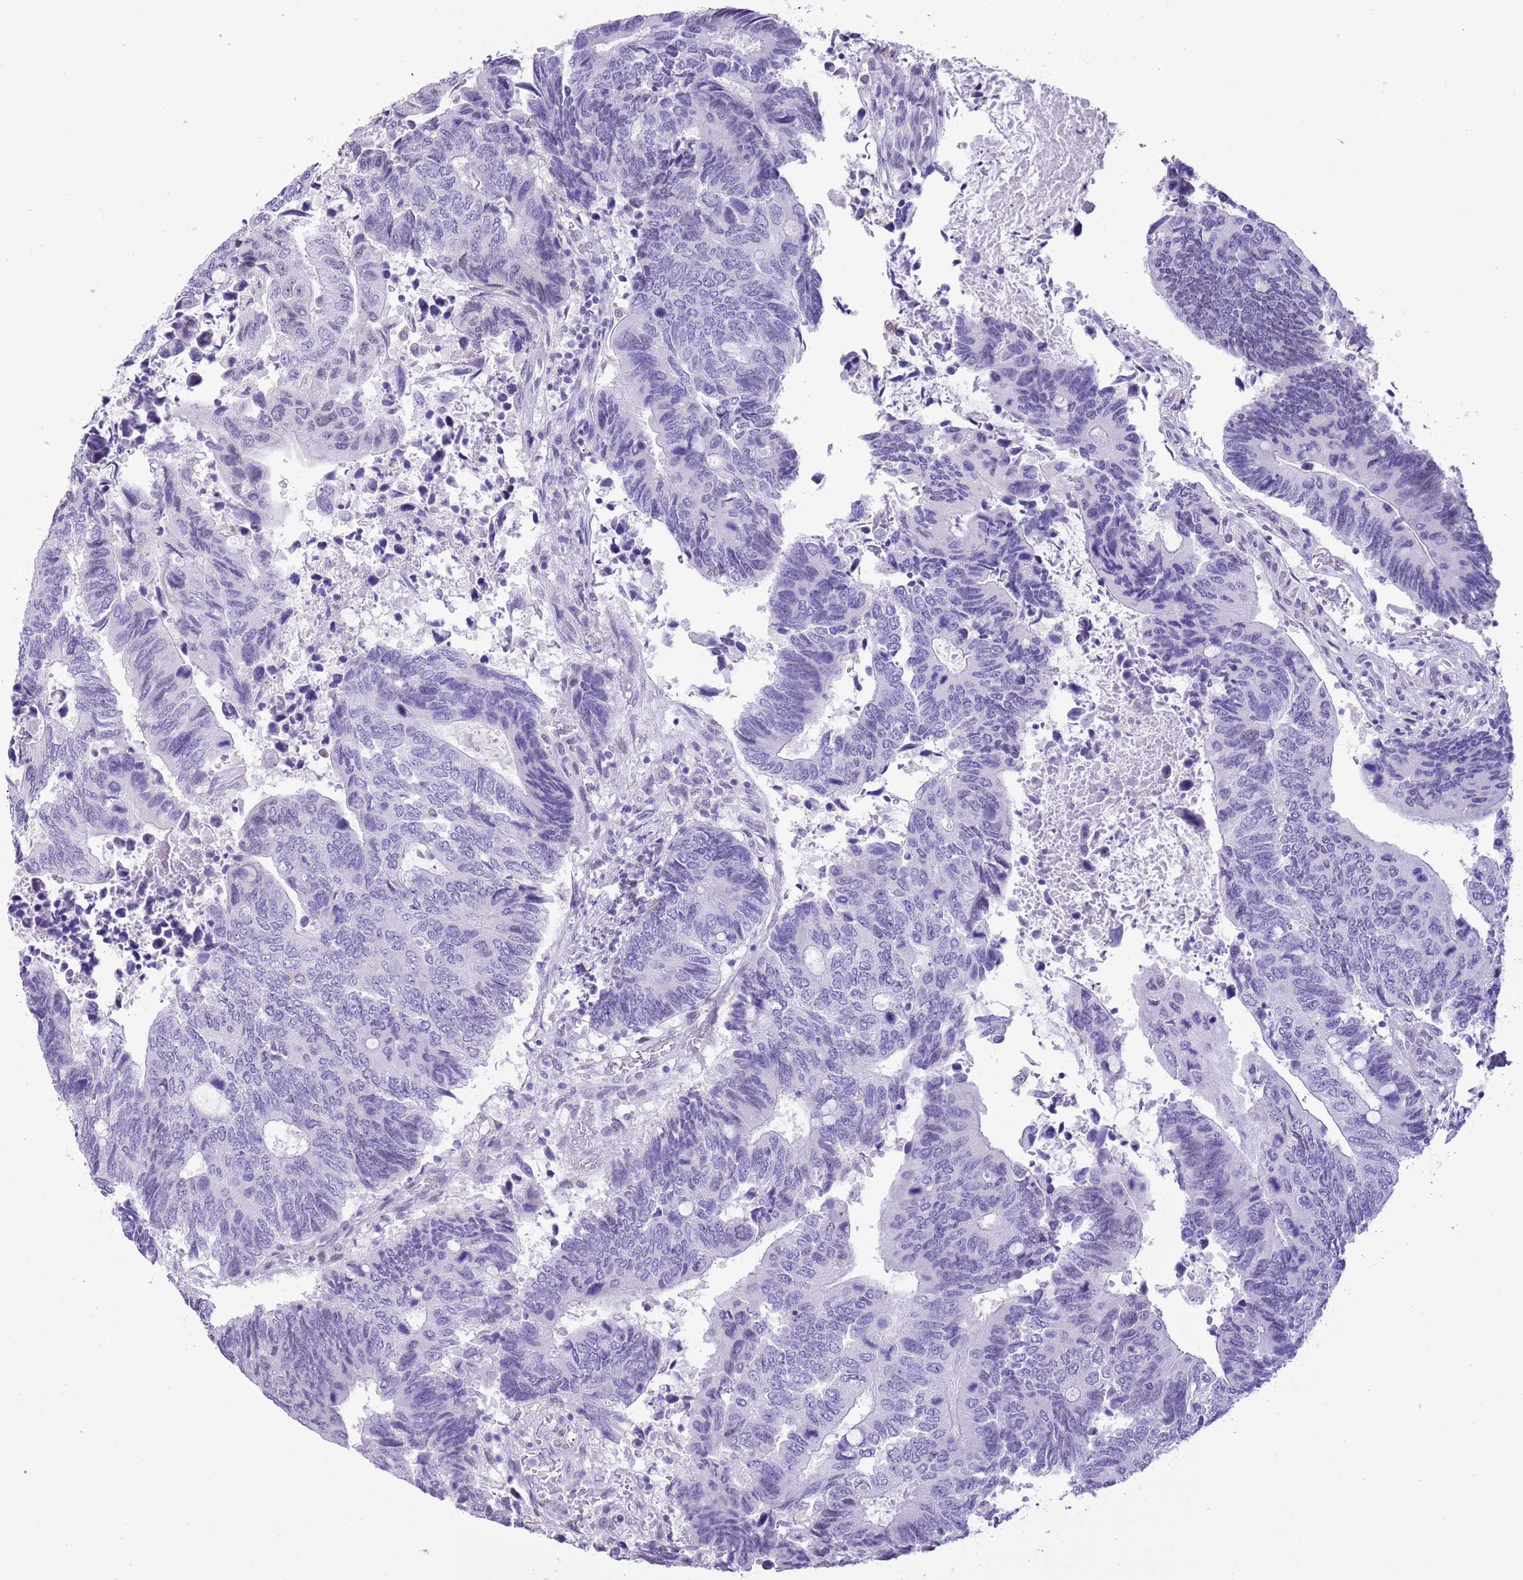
{"staining": {"intensity": "negative", "quantity": "none", "location": "none"}, "tissue": "colorectal cancer", "cell_type": "Tumor cells", "image_type": "cancer", "snomed": [{"axis": "morphology", "description": "Adenocarcinoma, NOS"}, {"axis": "topography", "description": "Colon"}], "caption": "Image shows no significant protein positivity in tumor cells of colorectal cancer (adenocarcinoma).", "gene": "PPP1R17", "patient": {"sex": "male", "age": 87}}